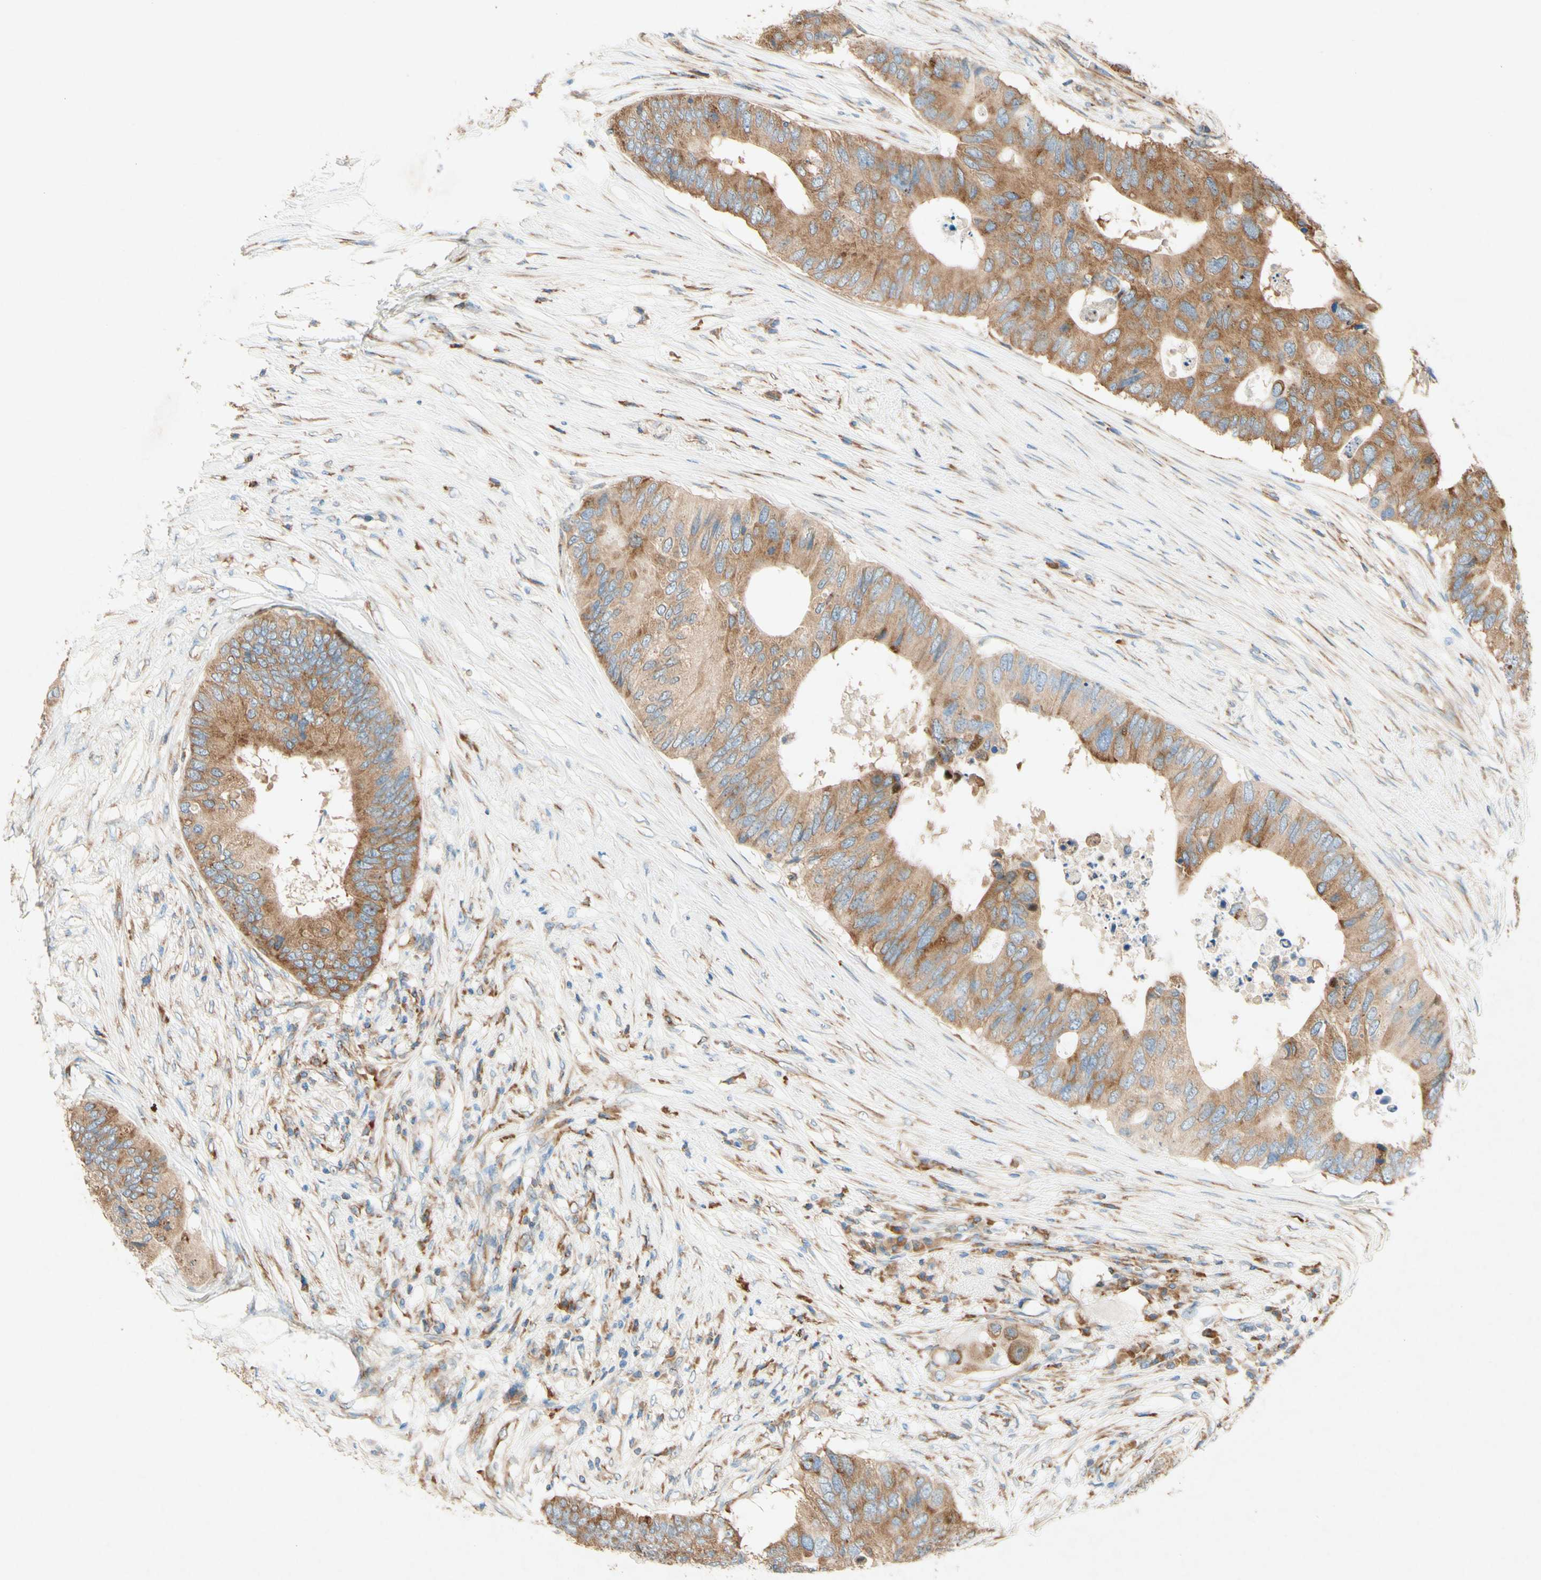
{"staining": {"intensity": "moderate", "quantity": "25%-75%", "location": "cytoplasmic/membranous"}, "tissue": "colorectal cancer", "cell_type": "Tumor cells", "image_type": "cancer", "snomed": [{"axis": "morphology", "description": "Adenocarcinoma, NOS"}, {"axis": "topography", "description": "Colon"}], "caption": "Colorectal cancer (adenocarcinoma) was stained to show a protein in brown. There is medium levels of moderate cytoplasmic/membranous staining in approximately 25%-75% of tumor cells. (DAB (3,3'-diaminobenzidine) IHC with brightfield microscopy, high magnification).", "gene": "PABPC1", "patient": {"sex": "male", "age": 71}}